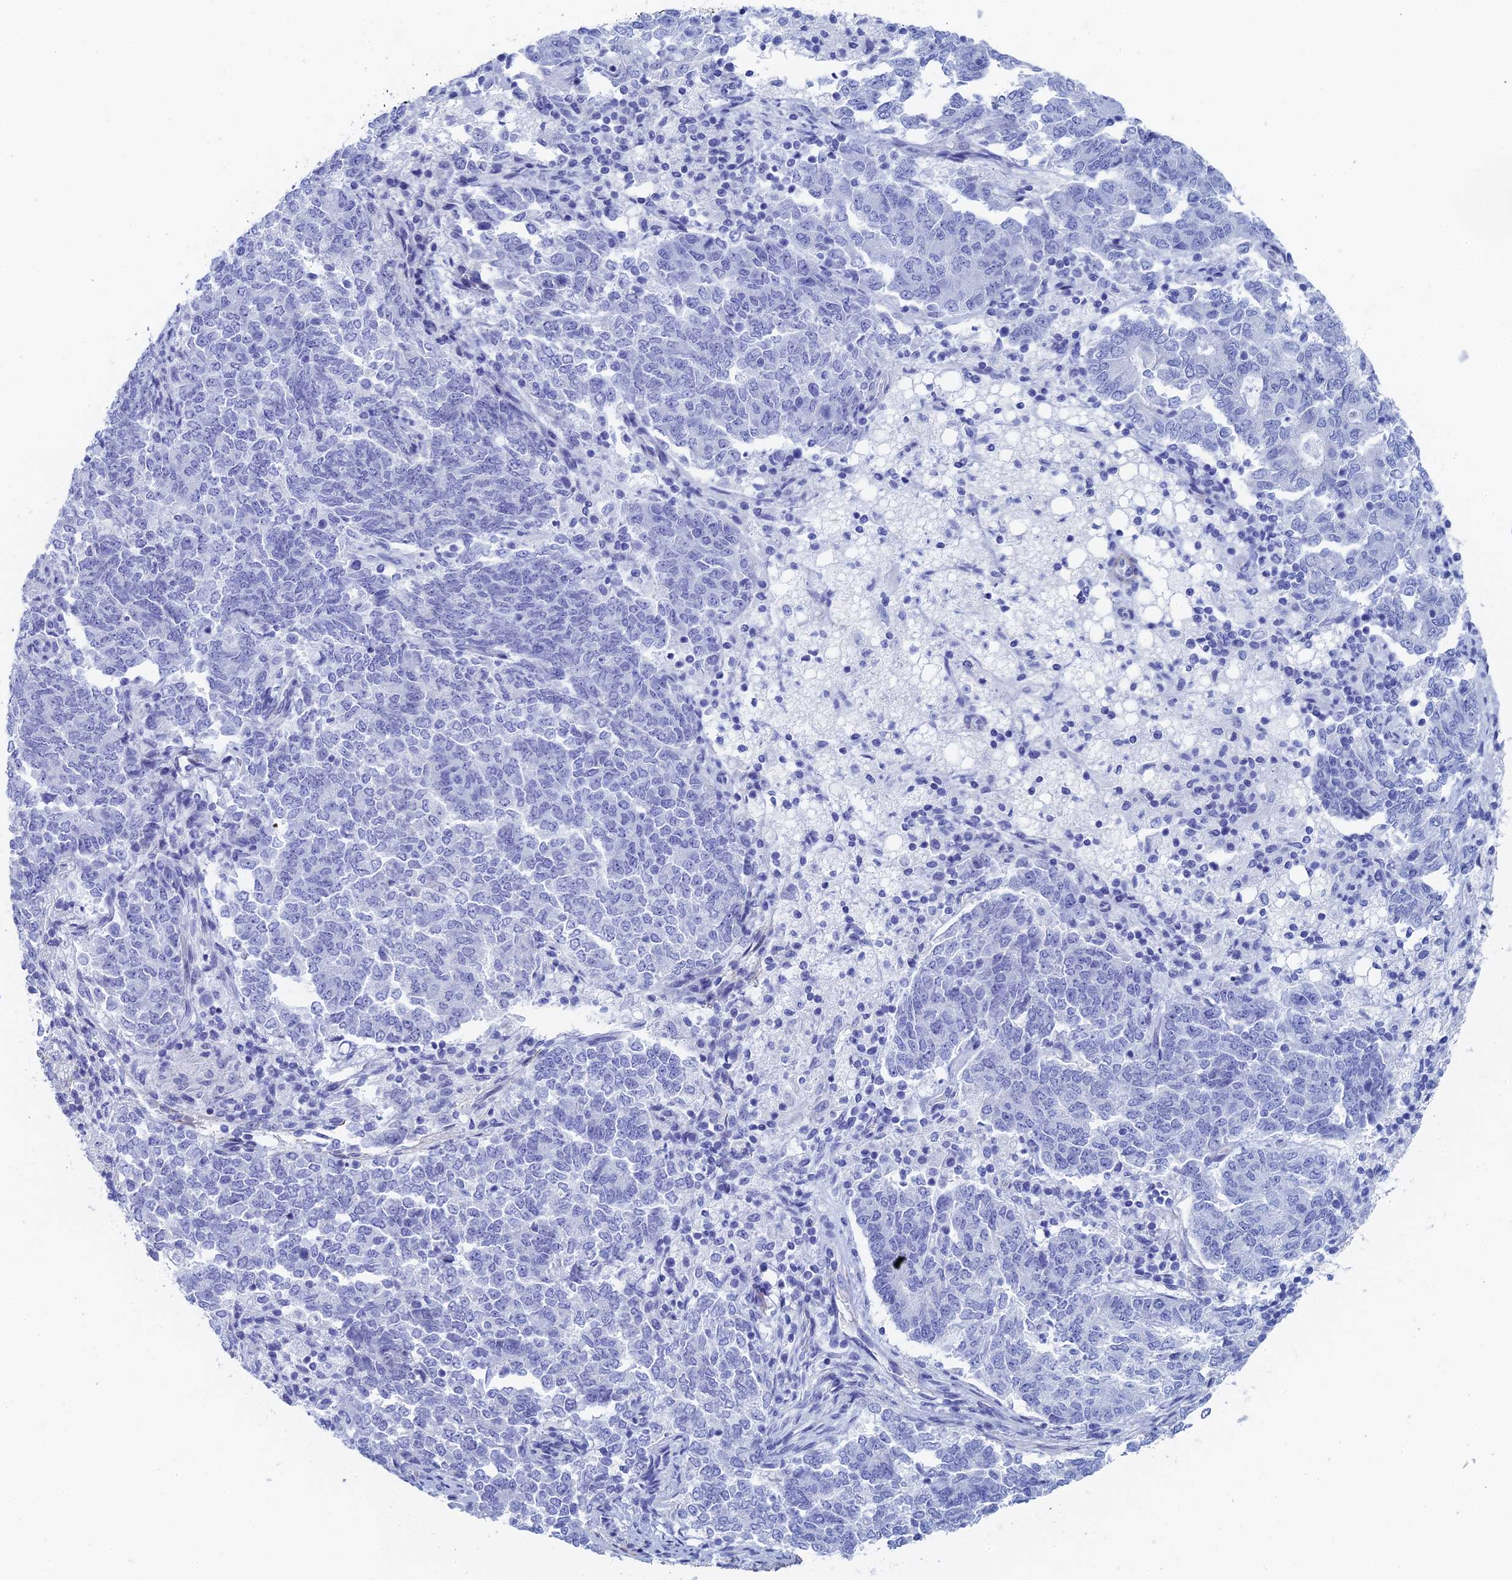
{"staining": {"intensity": "negative", "quantity": "none", "location": "none"}, "tissue": "endometrial cancer", "cell_type": "Tumor cells", "image_type": "cancer", "snomed": [{"axis": "morphology", "description": "Adenocarcinoma, NOS"}, {"axis": "topography", "description": "Endometrium"}], "caption": "Tumor cells show no significant protein staining in endometrial cancer (adenocarcinoma). (DAB immunohistochemistry (IHC) with hematoxylin counter stain).", "gene": "KCNK18", "patient": {"sex": "female", "age": 80}}